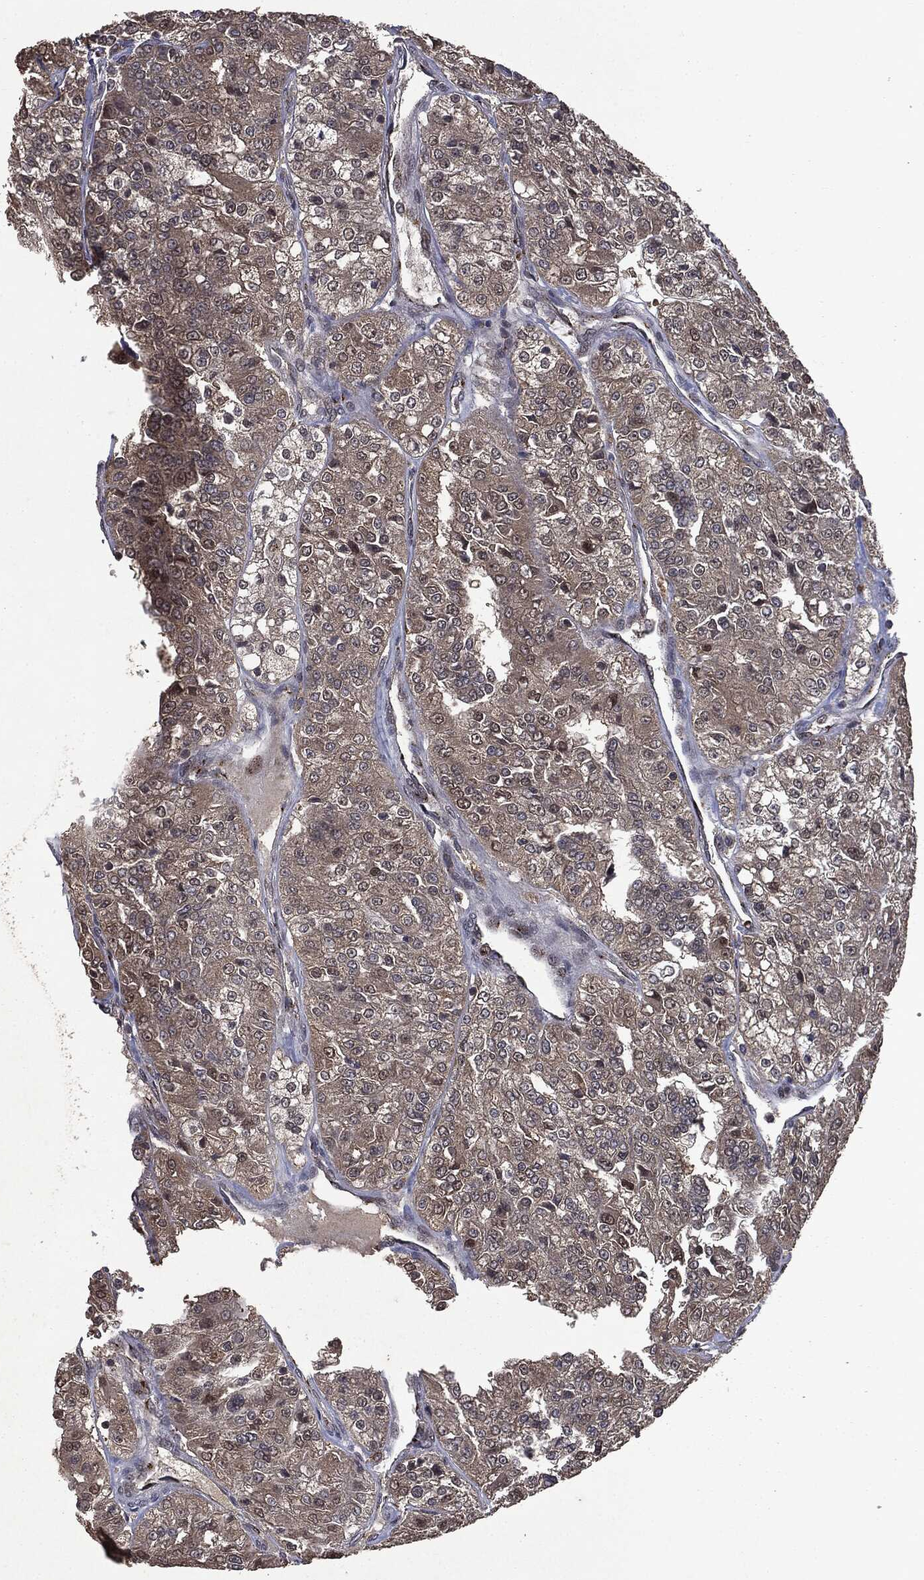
{"staining": {"intensity": "weak", "quantity": ">75%", "location": "cytoplasmic/membranous"}, "tissue": "renal cancer", "cell_type": "Tumor cells", "image_type": "cancer", "snomed": [{"axis": "morphology", "description": "Adenocarcinoma, NOS"}, {"axis": "topography", "description": "Kidney"}], "caption": "Protein expression analysis of renal cancer demonstrates weak cytoplasmic/membranous staining in approximately >75% of tumor cells.", "gene": "PLPPR2", "patient": {"sex": "female", "age": 63}}